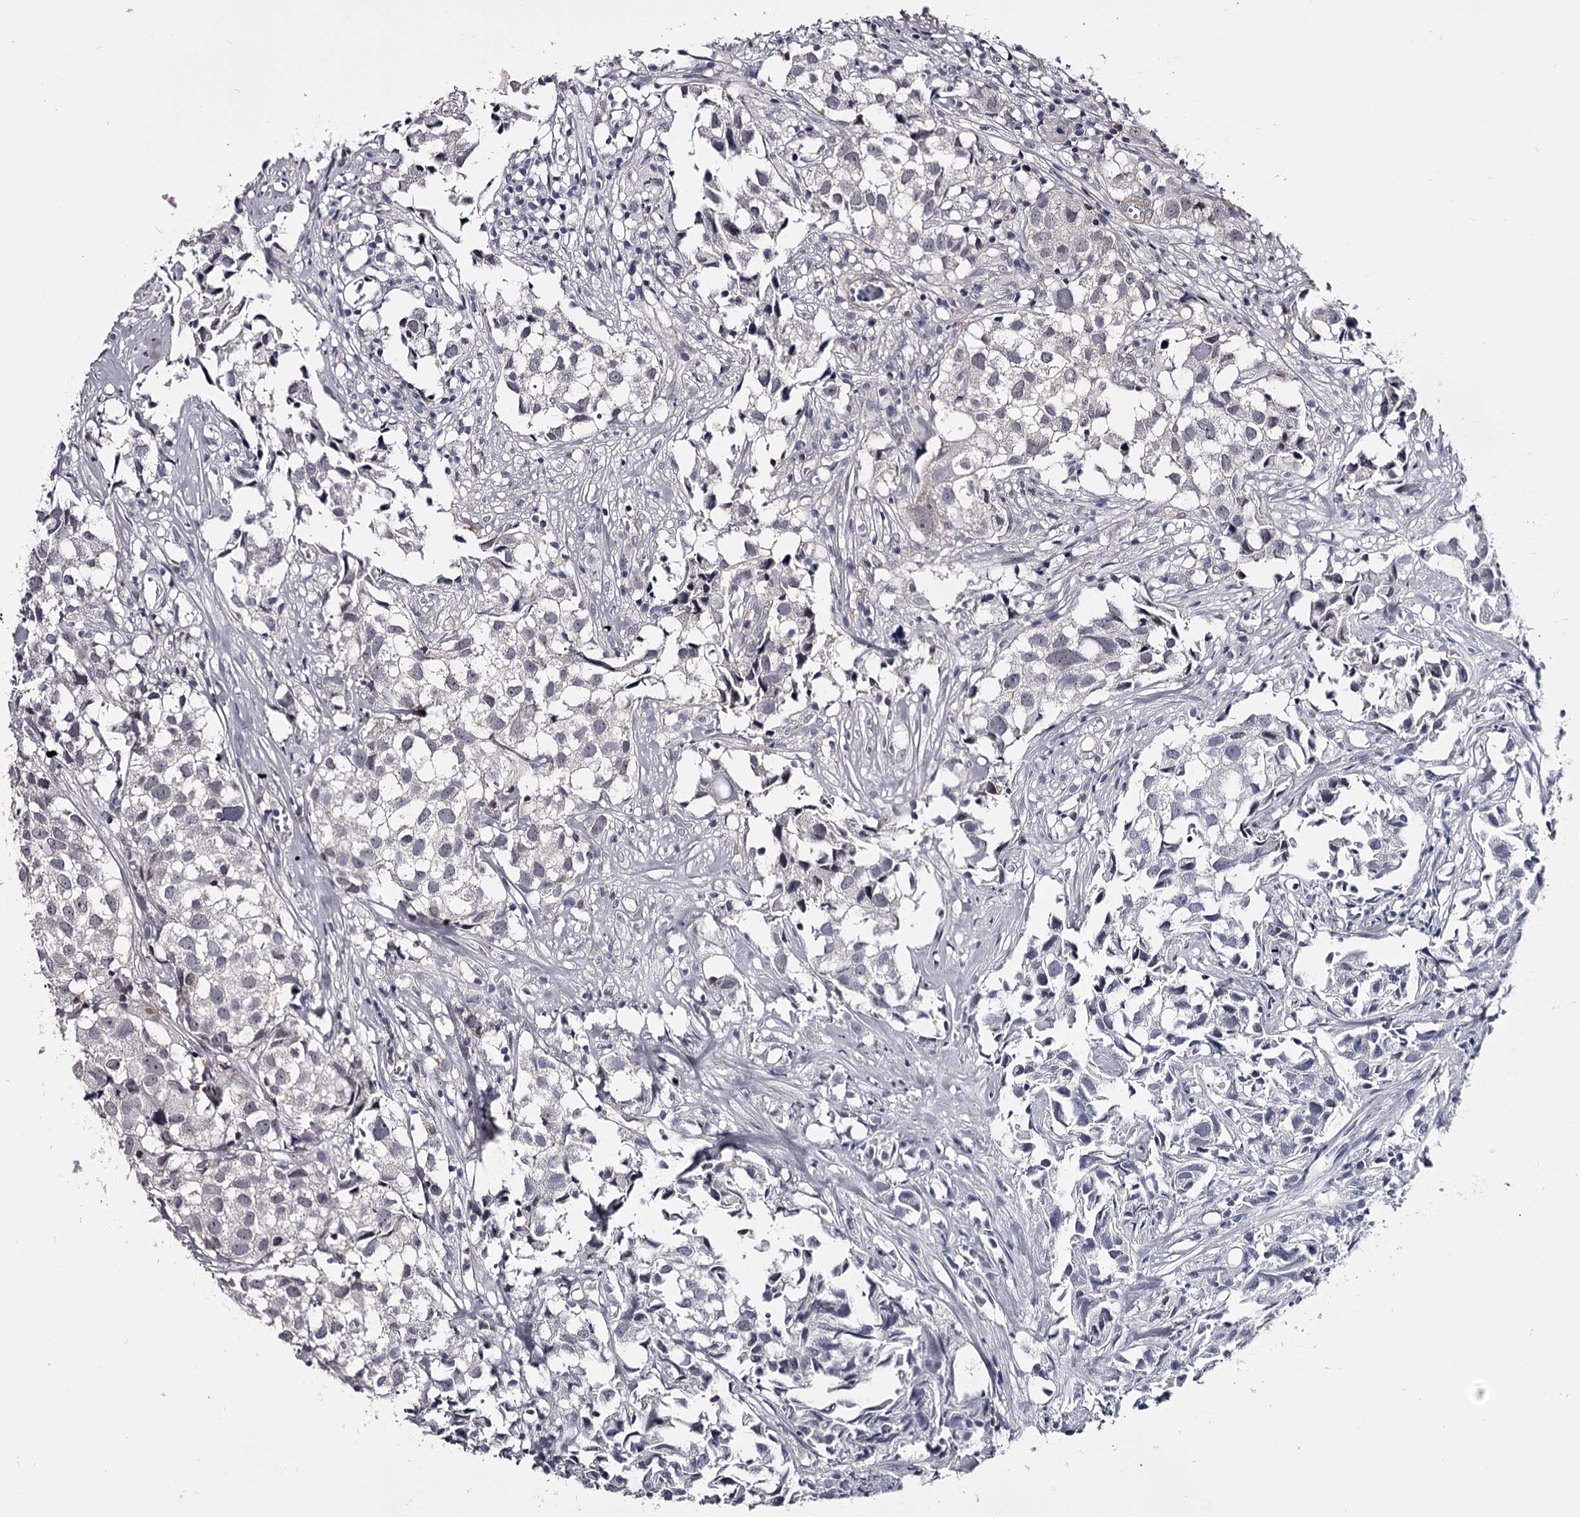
{"staining": {"intensity": "negative", "quantity": "none", "location": "none"}, "tissue": "urothelial cancer", "cell_type": "Tumor cells", "image_type": "cancer", "snomed": [{"axis": "morphology", "description": "Urothelial carcinoma, High grade"}, {"axis": "topography", "description": "Urinary bladder"}], "caption": "Tumor cells show no significant expression in urothelial cancer.", "gene": "OVOL2", "patient": {"sex": "female", "age": 75}}